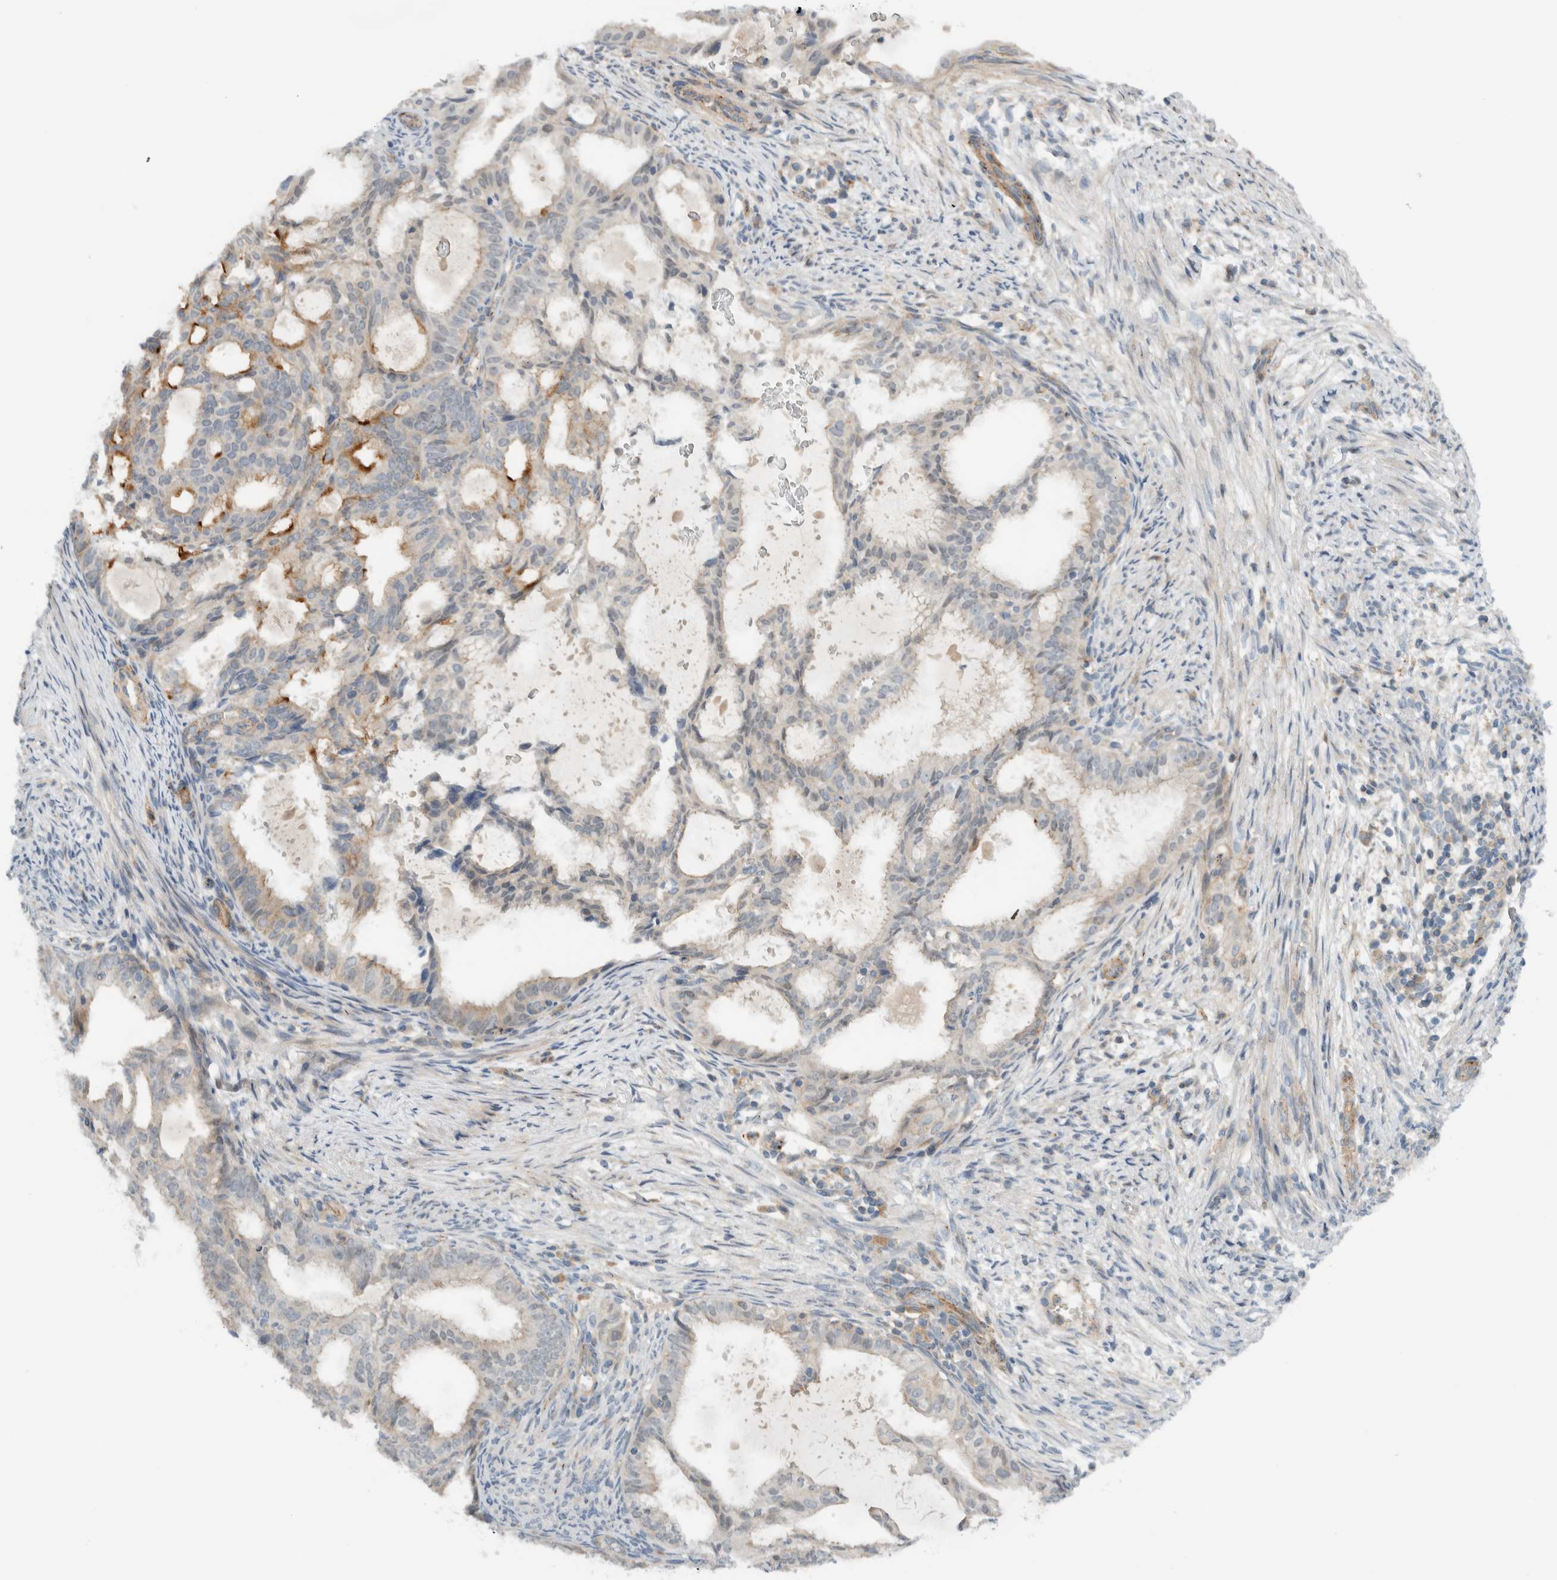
{"staining": {"intensity": "moderate", "quantity": "<25%", "location": "cytoplasmic/membranous"}, "tissue": "endometrial cancer", "cell_type": "Tumor cells", "image_type": "cancer", "snomed": [{"axis": "morphology", "description": "Adenocarcinoma, NOS"}, {"axis": "topography", "description": "Endometrium"}], "caption": "Adenocarcinoma (endometrial) tissue demonstrates moderate cytoplasmic/membranous positivity in about <25% of tumor cells", "gene": "MPRIP", "patient": {"sex": "female", "age": 58}}